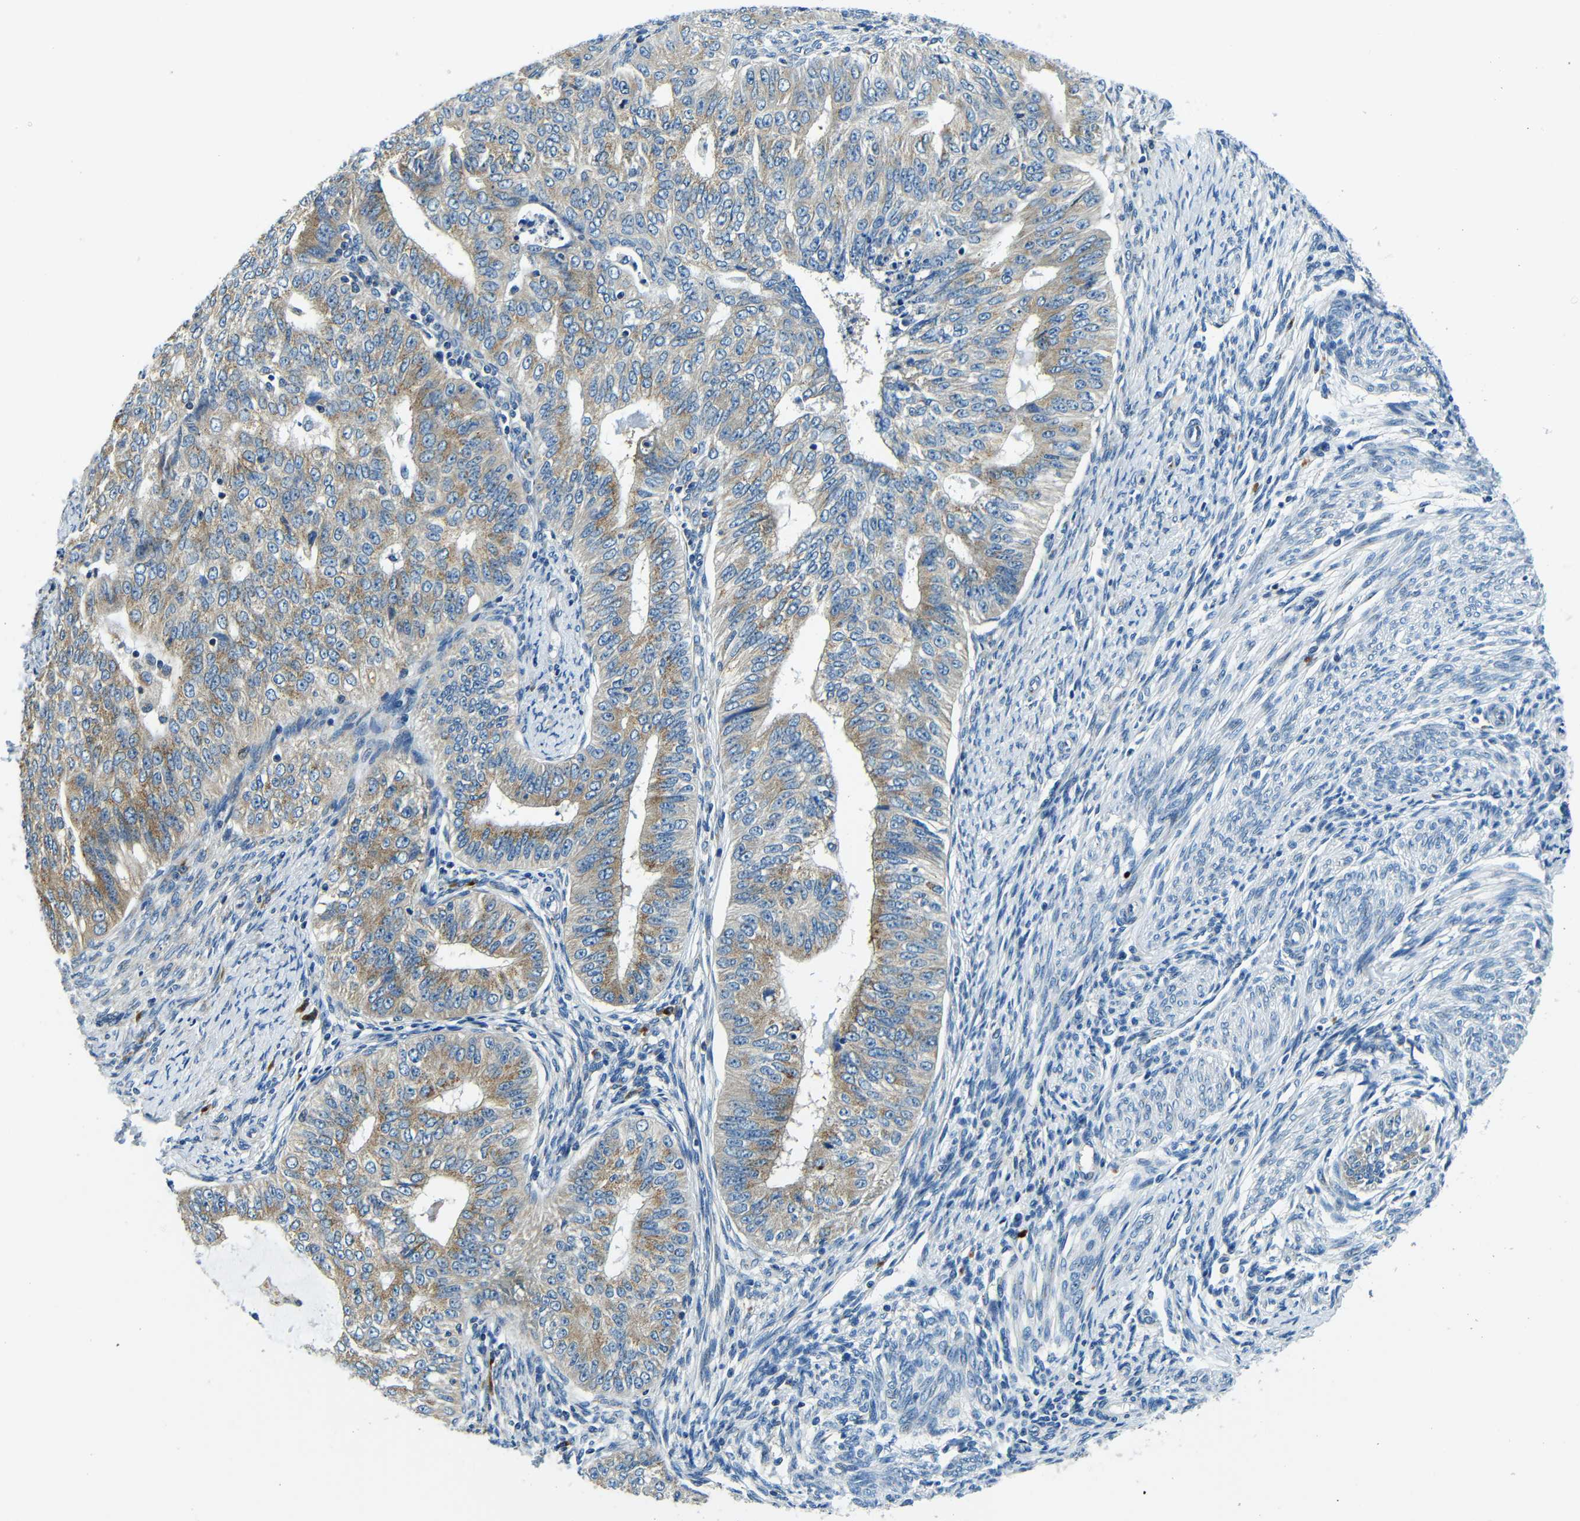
{"staining": {"intensity": "moderate", "quantity": ">75%", "location": "cytoplasmic/membranous"}, "tissue": "endometrial cancer", "cell_type": "Tumor cells", "image_type": "cancer", "snomed": [{"axis": "morphology", "description": "Adenocarcinoma, NOS"}, {"axis": "topography", "description": "Endometrium"}], "caption": "Endometrial cancer (adenocarcinoma) stained with a protein marker exhibits moderate staining in tumor cells.", "gene": "USO1", "patient": {"sex": "female", "age": 32}}